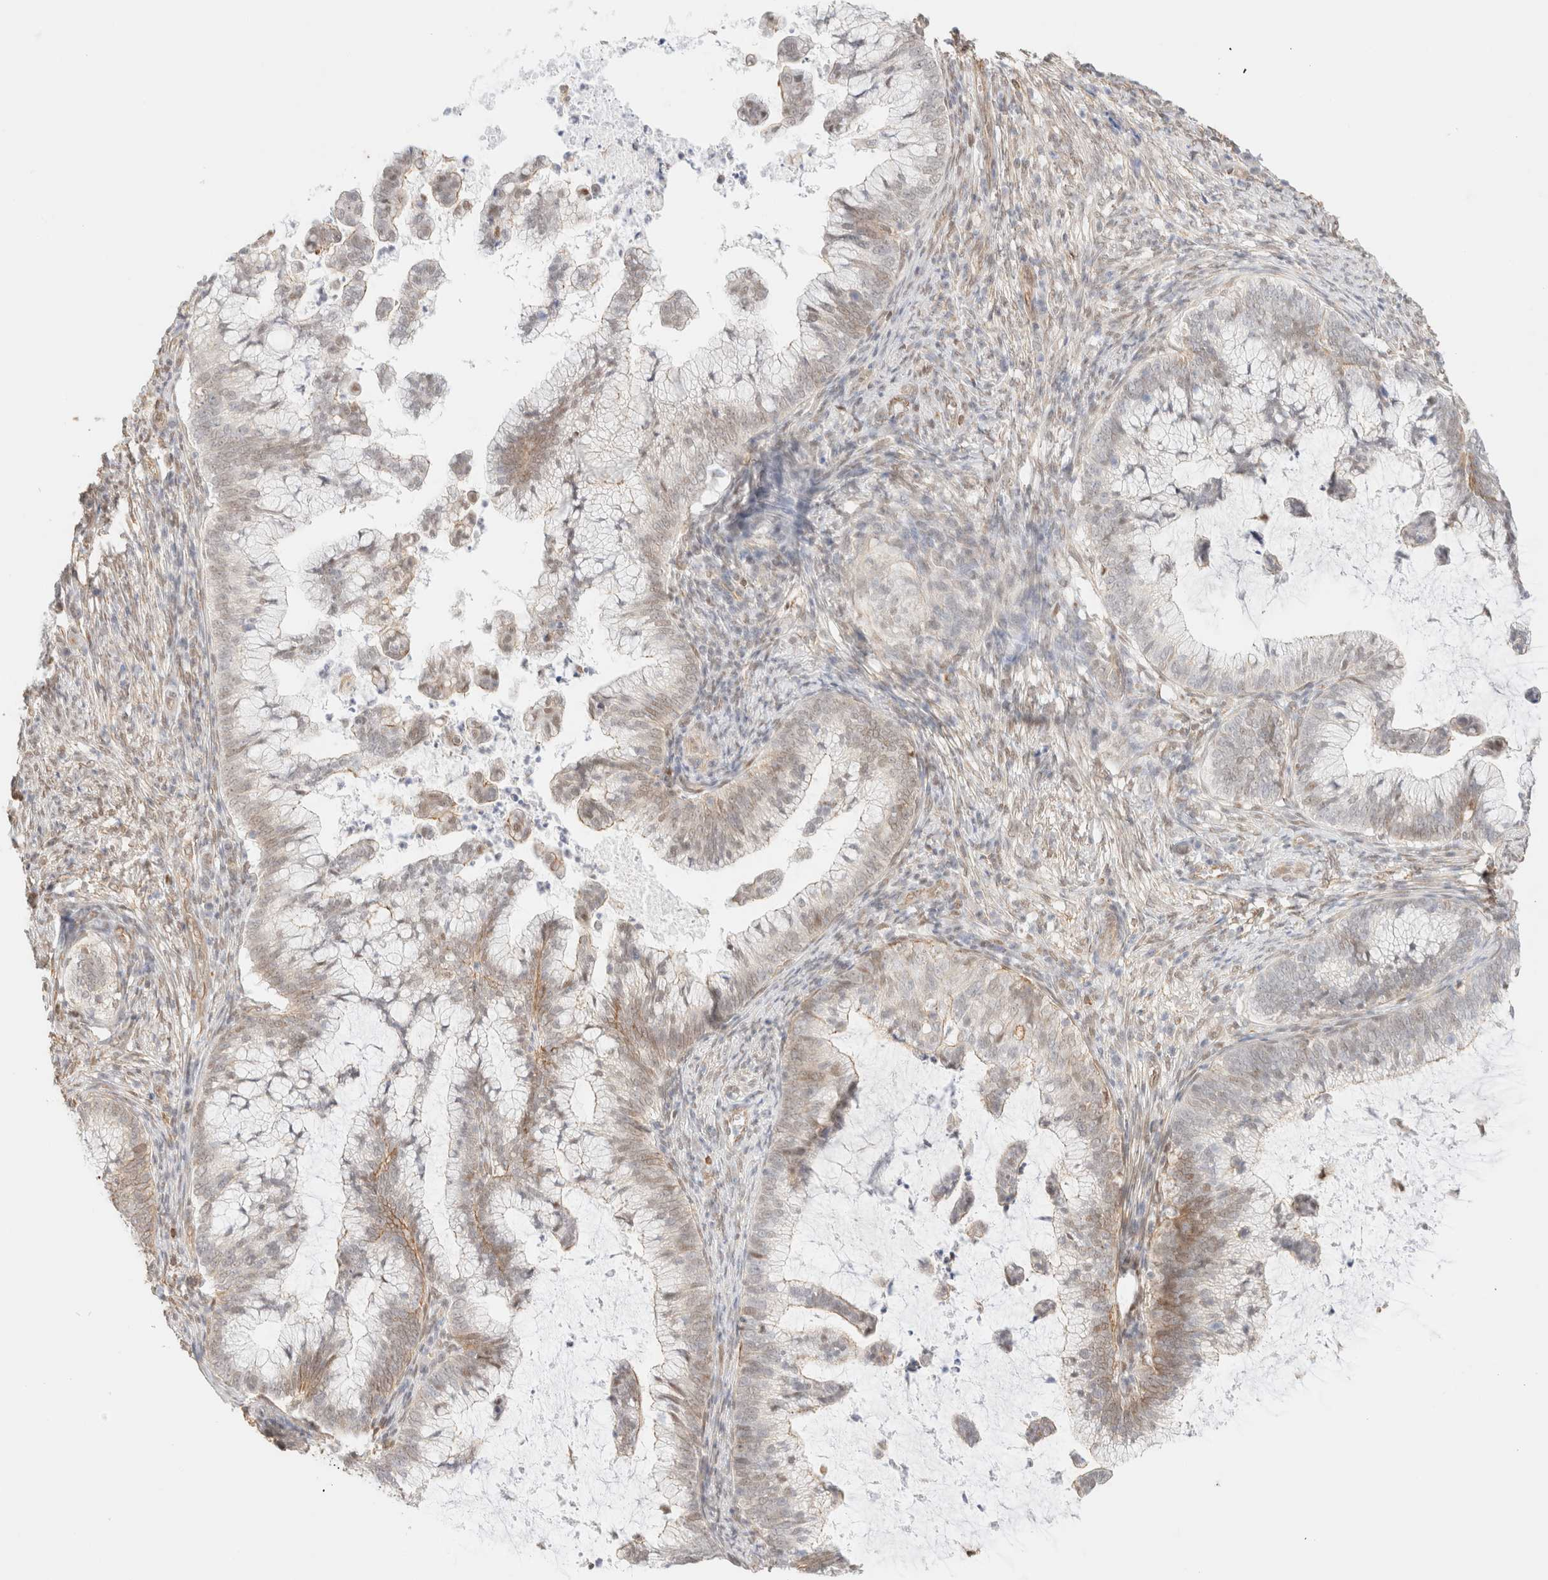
{"staining": {"intensity": "weak", "quantity": "25%-75%", "location": "nuclear"}, "tissue": "cervical cancer", "cell_type": "Tumor cells", "image_type": "cancer", "snomed": [{"axis": "morphology", "description": "Adenocarcinoma, NOS"}, {"axis": "topography", "description": "Cervix"}], "caption": "IHC micrograph of neoplastic tissue: adenocarcinoma (cervical) stained using immunohistochemistry (IHC) exhibits low levels of weak protein expression localized specifically in the nuclear of tumor cells, appearing as a nuclear brown color.", "gene": "ARID5A", "patient": {"sex": "female", "age": 36}}